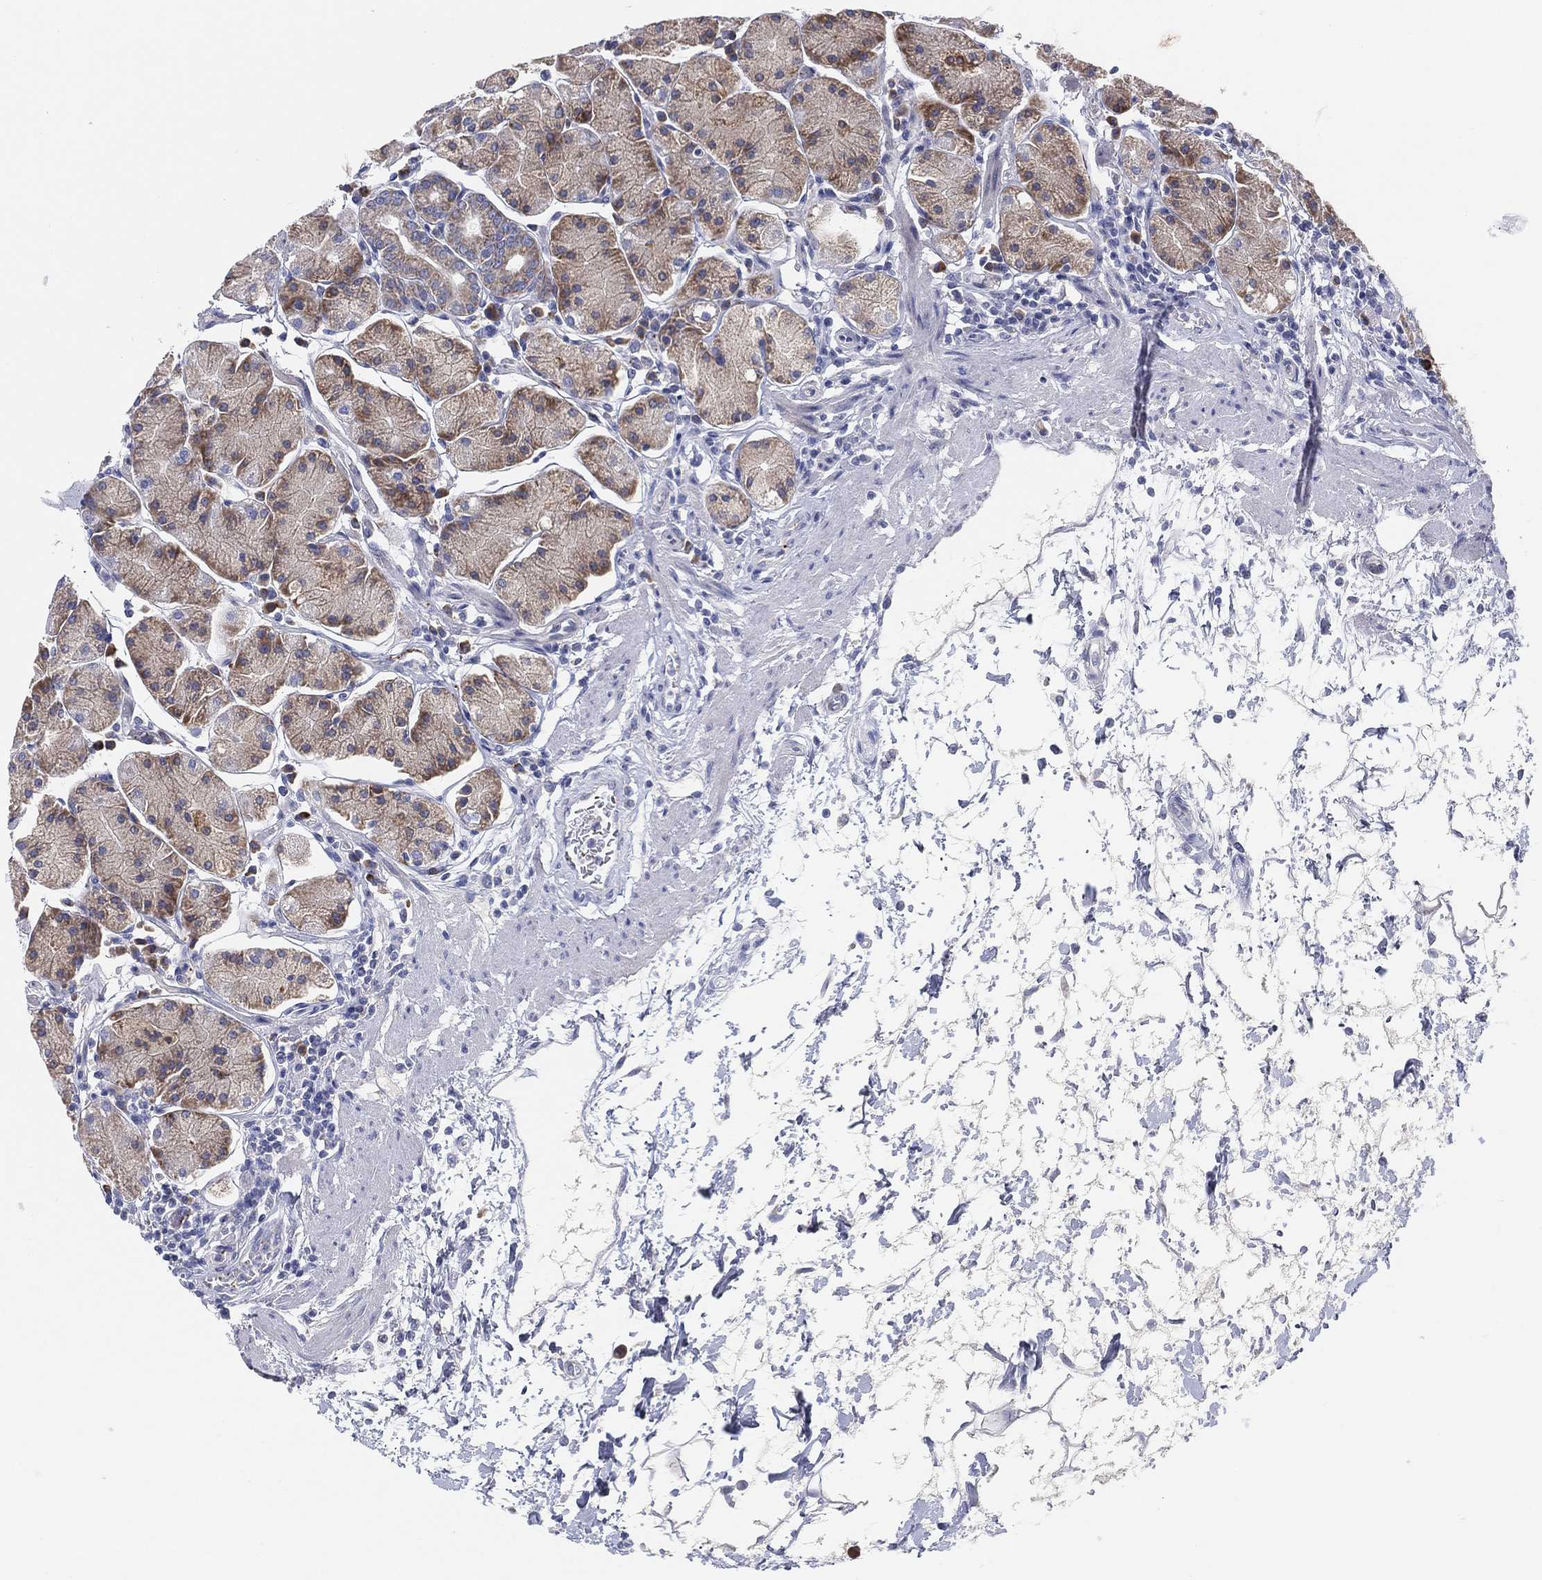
{"staining": {"intensity": "moderate", "quantity": "<25%", "location": "cytoplasmic/membranous"}, "tissue": "stomach", "cell_type": "Glandular cells", "image_type": "normal", "snomed": [{"axis": "morphology", "description": "Normal tissue, NOS"}, {"axis": "topography", "description": "Stomach"}], "caption": "Approximately <25% of glandular cells in normal human stomach show moderate cytoplasmic/membranous protein staining as visualized by brown immunohistochemical staining.", "gene": "TMEM40", "patient": {"sex": "male", "age": 54}}